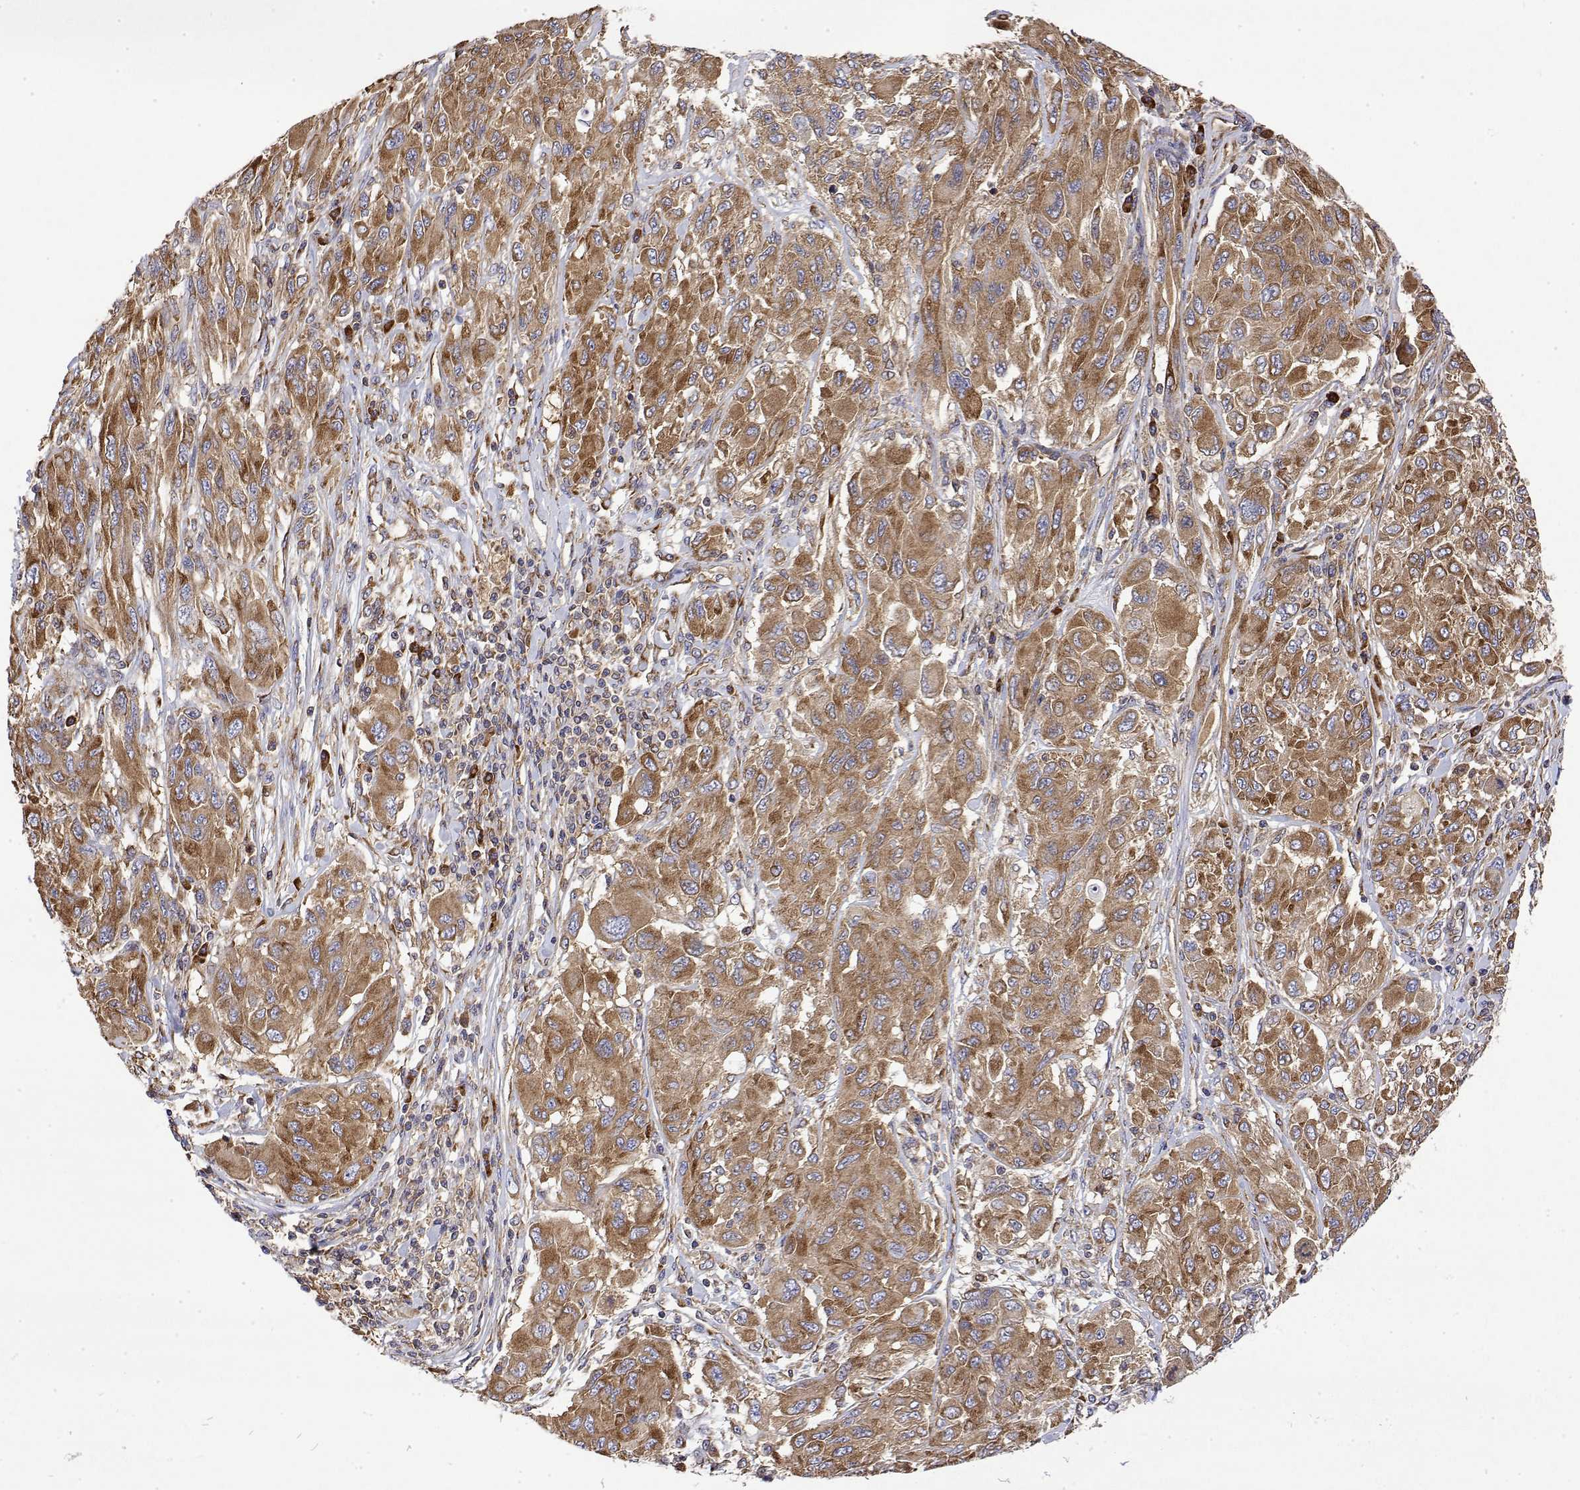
{"staining": {"intensity": "moderate", "quantity": ">75%", "location": "cytoplasmic/membranous"}, "tissue": "melanoma", "cell_type": "Tumor cells", "image_type": "cancer", "snomed": [{"axis": "morphology", "description": "Malignant melanoma, NOS"}, {"axis": "topography", "description": "Skin"}], "caption": "Human malignant melanoma stained with a brown dye reveals moderate cytoplasmic/membranous positive expression in about >75% of tumor cells.", "gene": "EEF1G", "patient": {"sex": "female", "age": 91}}